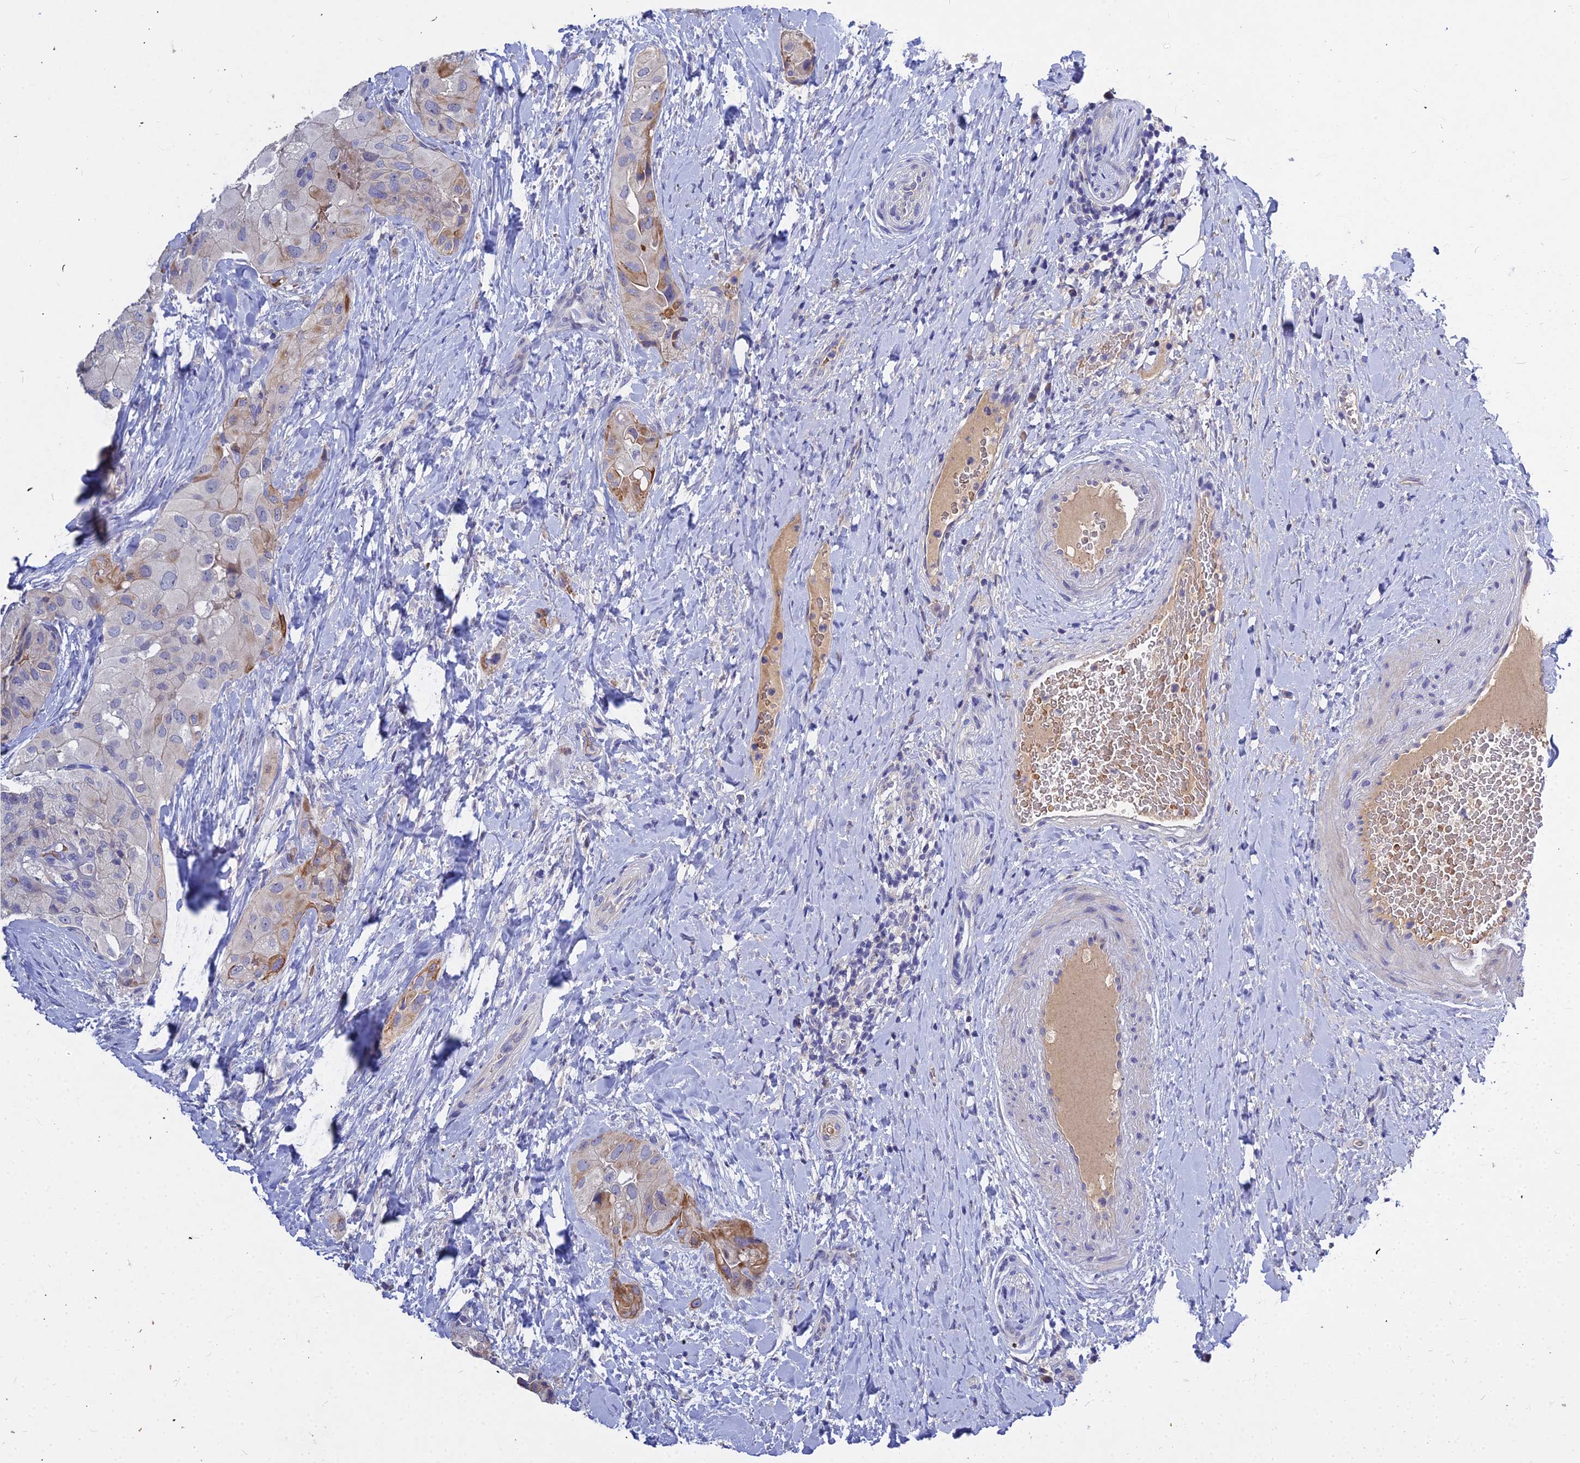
{"staining": {"intensity": "moderate", "quantity": "<25%", "location": "cytoplasmic/membranous"}, "tissue": "thyroid cancer", "cell_type": "Tumor cells", "image_type": "cancer", "snomed": [{"axis": "morphology", "description": "Normal tissue, NOS"}, {"axis": "morphology", "description": "Papillary adenocarcinoma, NOS"}, {"axis": "topography", "description": "Thyroid gland"}], "caption": "Immunohistochemical staining of papillary adenocarcinoma (thyroid) displays low levels of moderate cytoplasmic/membranous expression in about <25% of tumor cells.", "gene": "DMRTA1", "patient": {"sex": "female", "age": 59}}